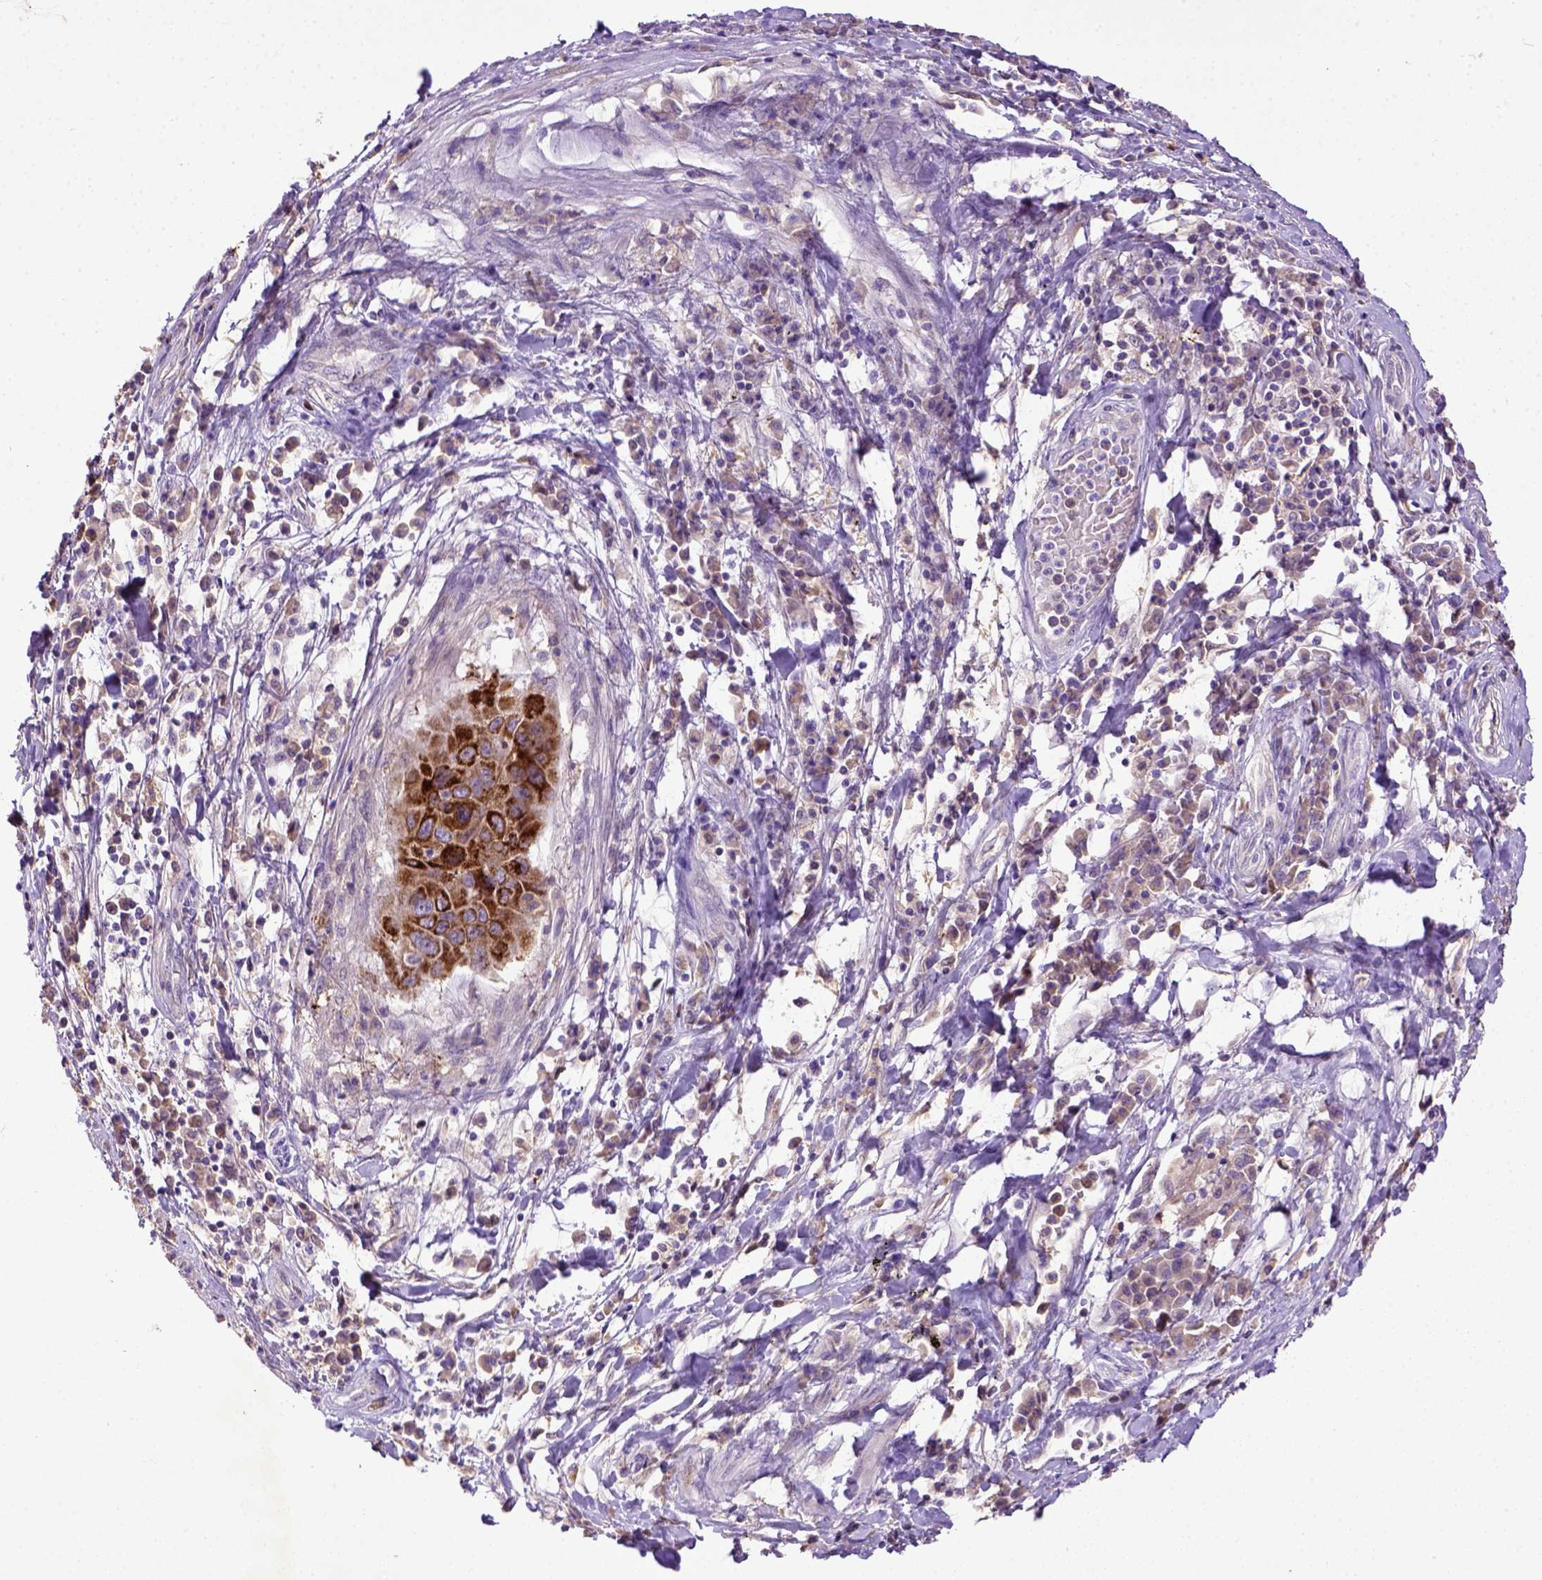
{"staining": {"intensity": "moderate", "quantity": ">75%", "location": "cytoplasmic/membranous"}, "tissue": "lung cancer", "cell_type": "Tumor cells", "image_type": "cancer", "snomed": [{"axis": "morphology", "description": "Squamous cell carcinoma, NOS"}, {"axis": "topography", "description": "Lung"}], "caption": "Squamous cell carcinoma (lung) was stained to show a protein in brown. There is medium levels of moderate cytoplasmic/membranous expression in about >75% of tumor cells.", "gene": "DEPDC1B", "patient": {"sex": "male", "age": 73}}